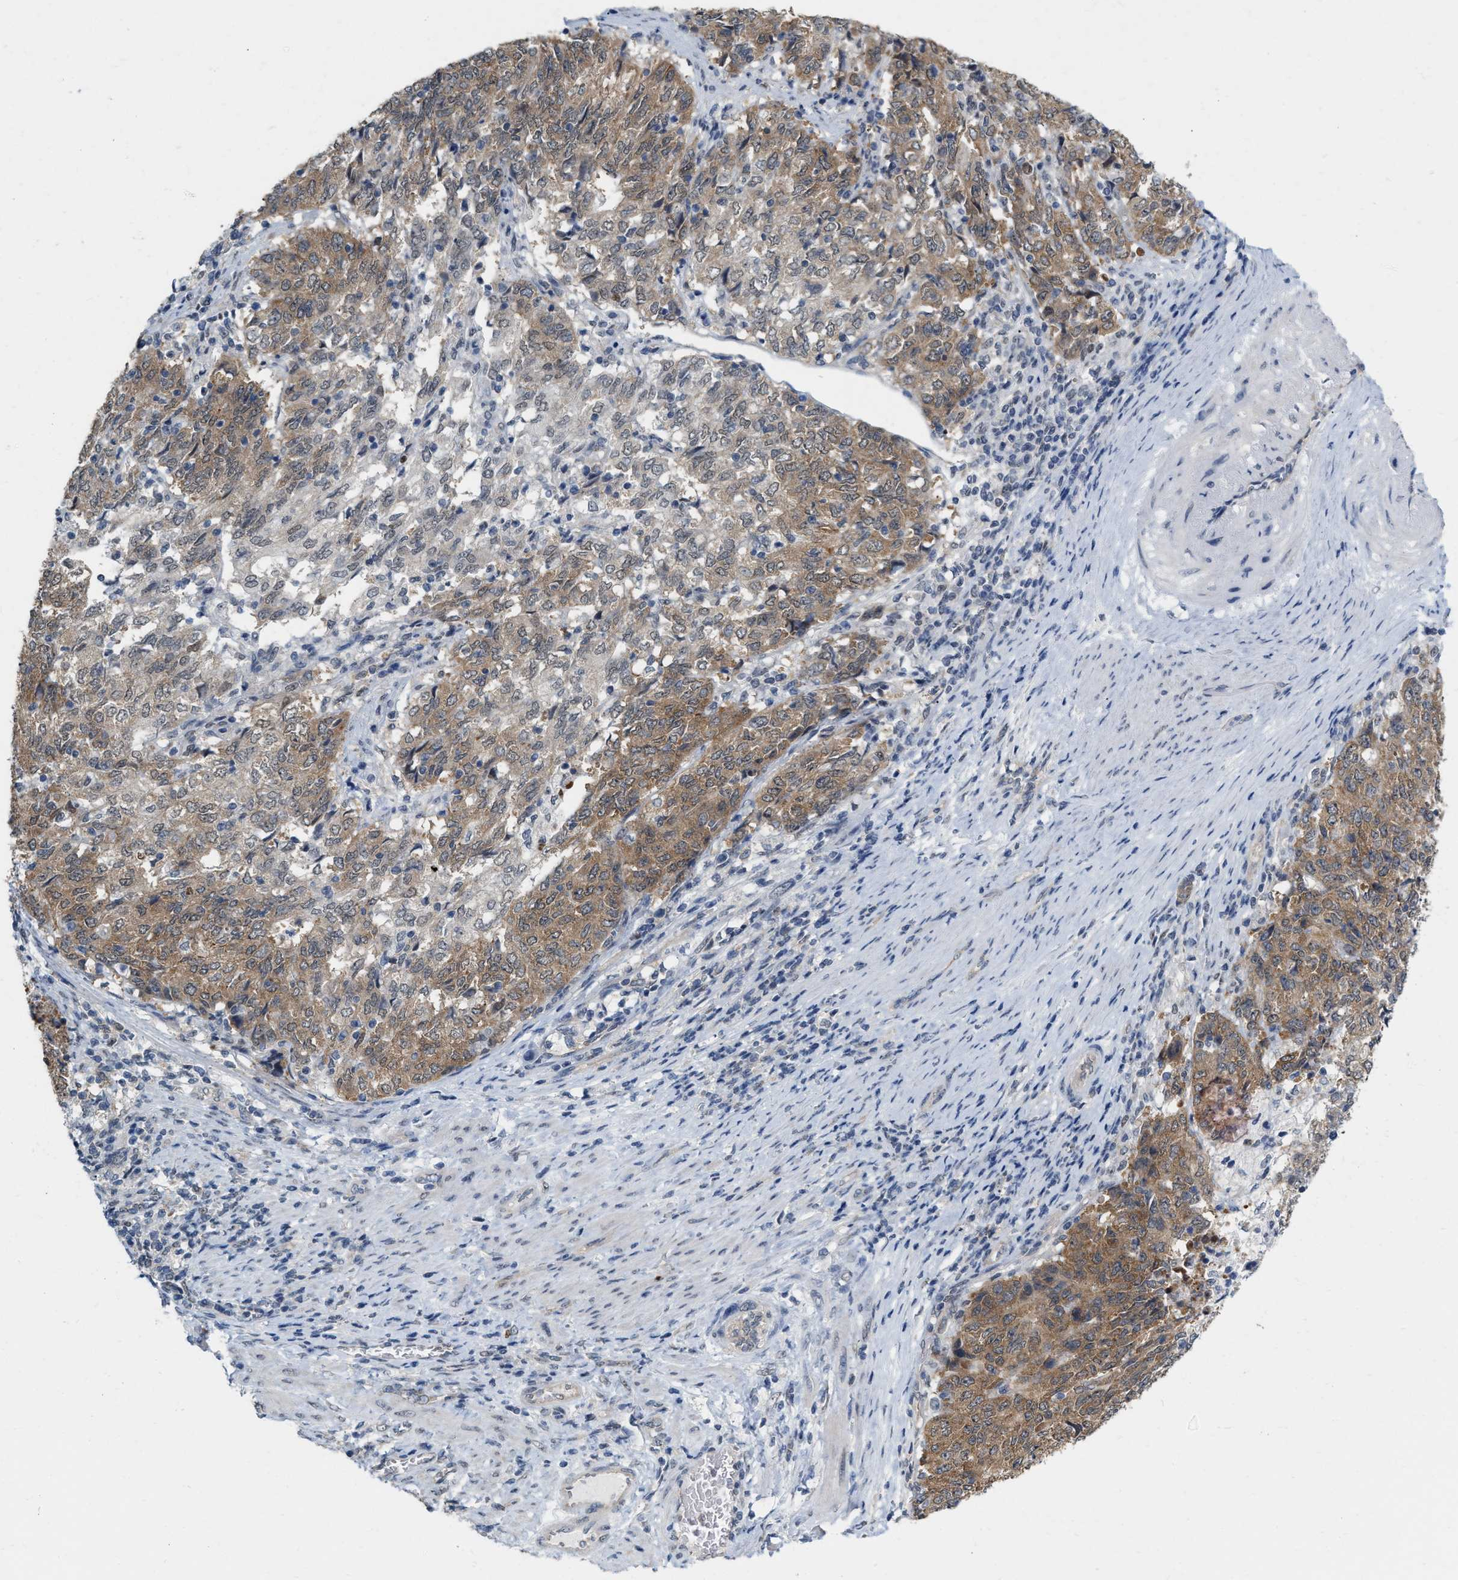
{"staining": {"intensity": "moderate", "quantity": ">75%", "location": "cytoplasmic/membranous"}, "tissue": "endometrial cancer", "cell_type": "Tumor cells", "image_type": "cancer", "snomed": [{"axis": "morphology", "description": "Adenocarcinoma, NOS"}, {"axis": "topography", "description": "Endometrium"}], "caption": "Protein analysis of adenocarcinoma (endometrial) tissue displays moderate cytoplasmic/membranous staining in about >75% of tumor cells.", "gene": "RUVBL1", "patient": {"sex": "female", "age": 80}}